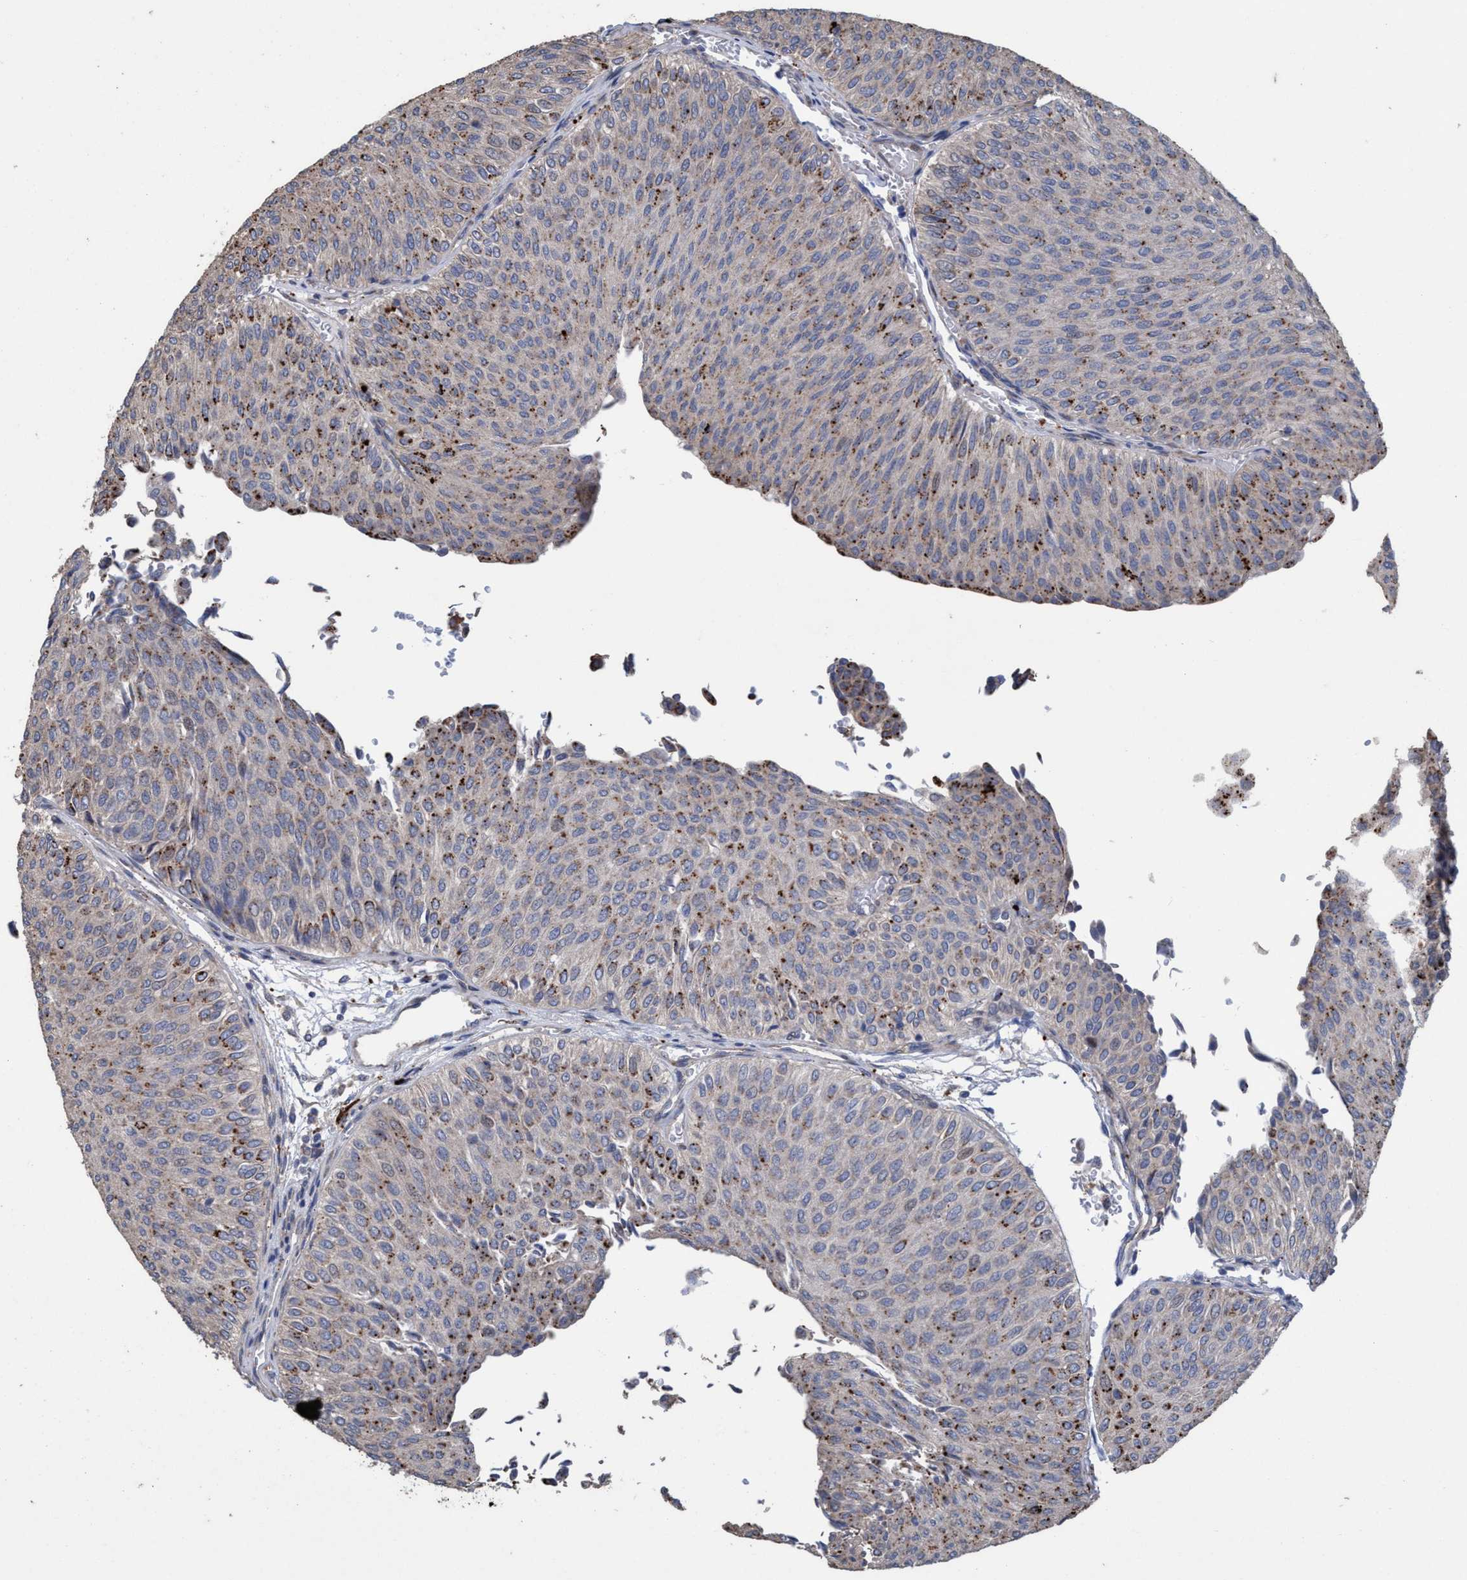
{"staining": {"intensity": "moderate", "quantity": "25%-75%", "location": "cytoplasmic/membranous"}, "tissue": "urothelial cancer", "cell_type": "Tumor cells", "image_type": "cancer", "snomed": [{"axis": "morphology", "description": "Urothelial carcinoma, Low grade"}, {"axis": "topography", "description": "Urinary bladder"}], "caption": "The micrograph displays staining of urothelial carcinoma (low-grade), revealing moderate cytoplasmic/membranous protein staining (brown color) within tumor cells.", "gene": "BBS9", "patient": {"sex": "male", "age": 78}}